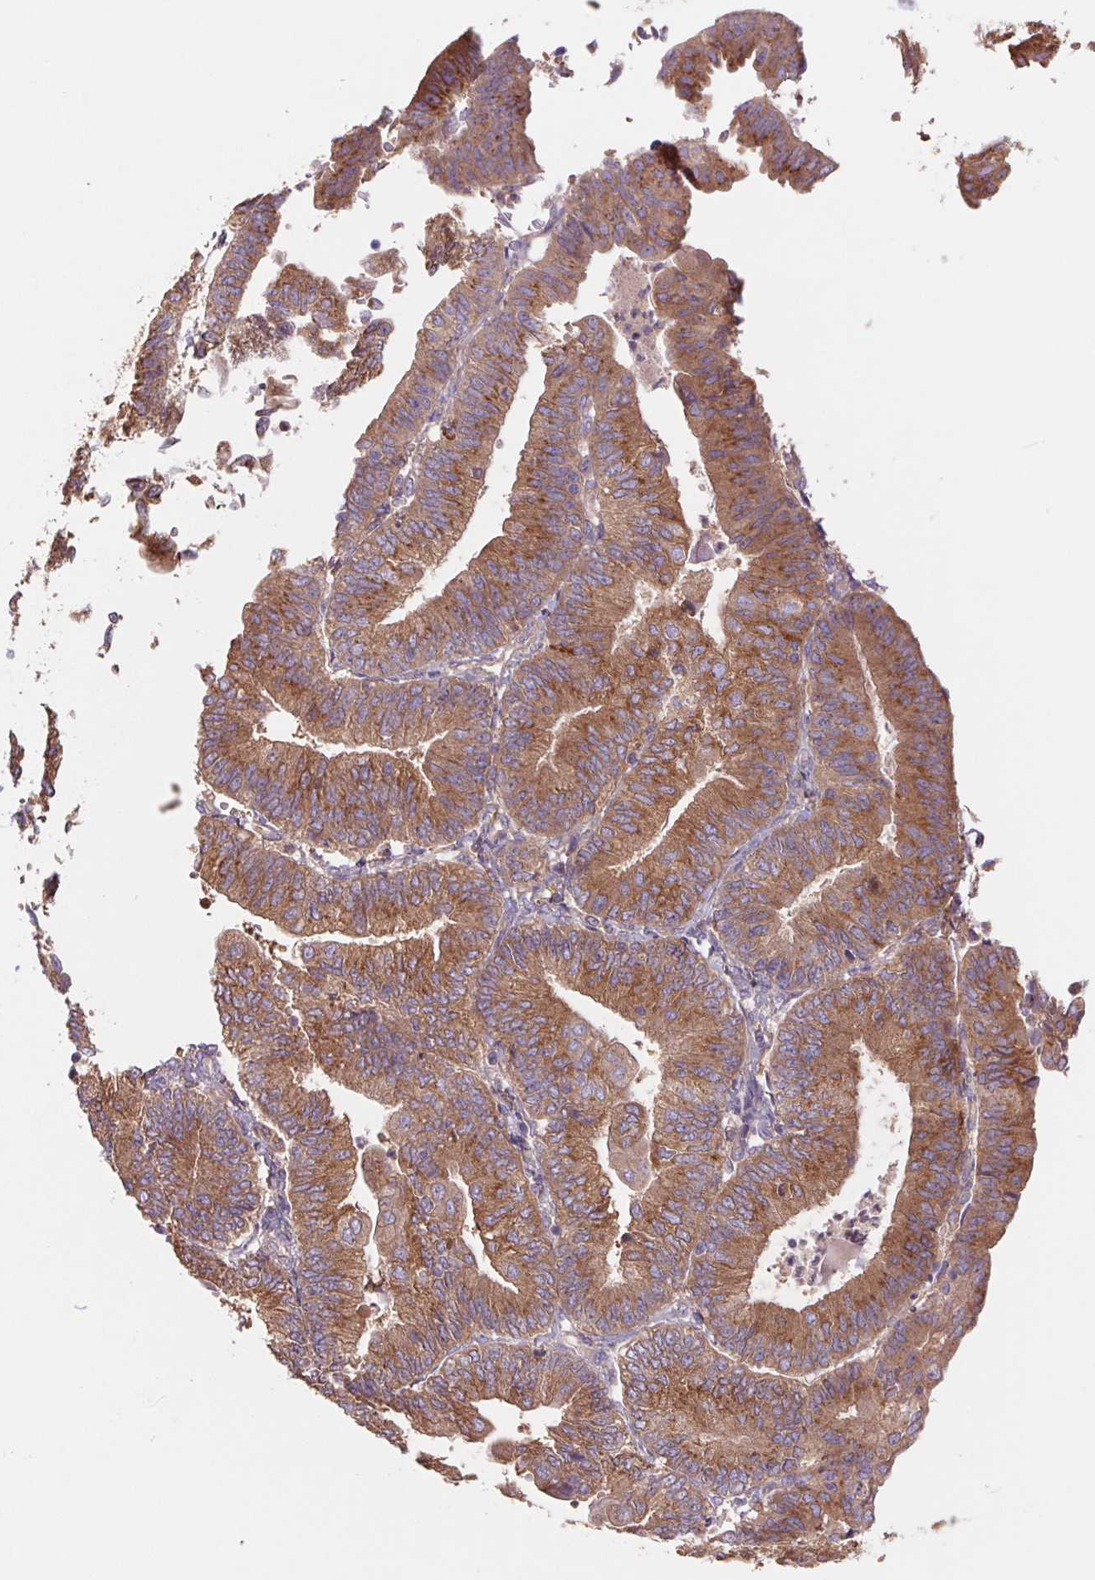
{"staining": {"intensity": "moderate", "quantity": ">75%", "location": "cytoplasmic/membranous"}, "tissue": "endometrial cancer", "cell_type": "Tumor cells", "image_type": "cancer", "snomed": [{"axis": "morphology", "description": "Adenocarcinoma, NOS"}, {"axis": "topography", "description": "Endometrium"}], "caption": "IHC image of human endometrial adenocarcinoma stained for a protein (brown), which reveals medium levels of moderate cytoplasmic/membranous positivity in about >75% of tumor cells.", "gene": "RAB1A", "patient": {"sex": "female", "age": 65}}